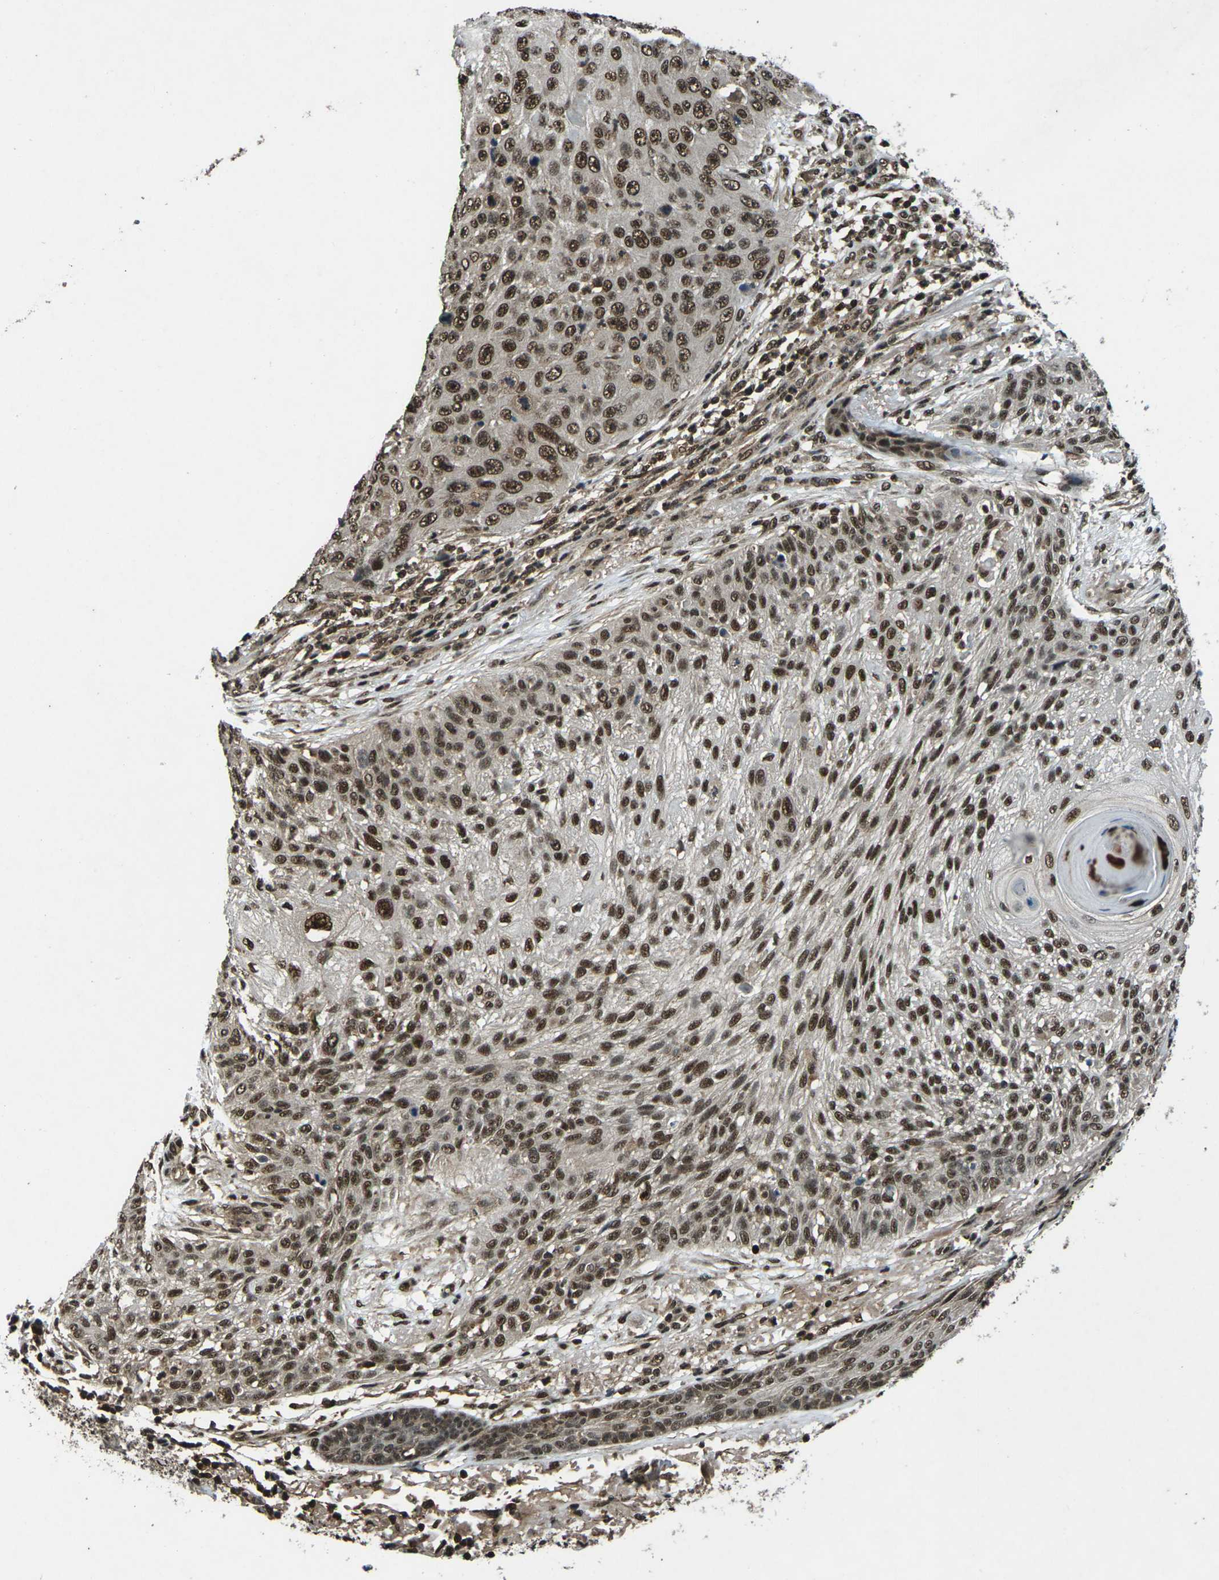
{"staining": {"intensity": "strong", "quantity": ">75%", "location": "nuclear"}, "tissue": "skin cancer", "cell_type": "Tumor cells", "image_type": "cancer", "snomed": [{"axis": "morphology", "description": "Squamous cell carcinoma, NOS"}, {"axis": "topography", "description": "Skin"}], "caption": "Protein staining shows strong nuclear expression in approximately >75% of tumor cells in skin cancer (squamous cell carcinoma). Using DAB (brown) and hematoxylin (blue) stains, captured at high magnification using brightfield microscopy.", "gene": "NR4A2", "patient": {"sex": "female", "age": 80}}